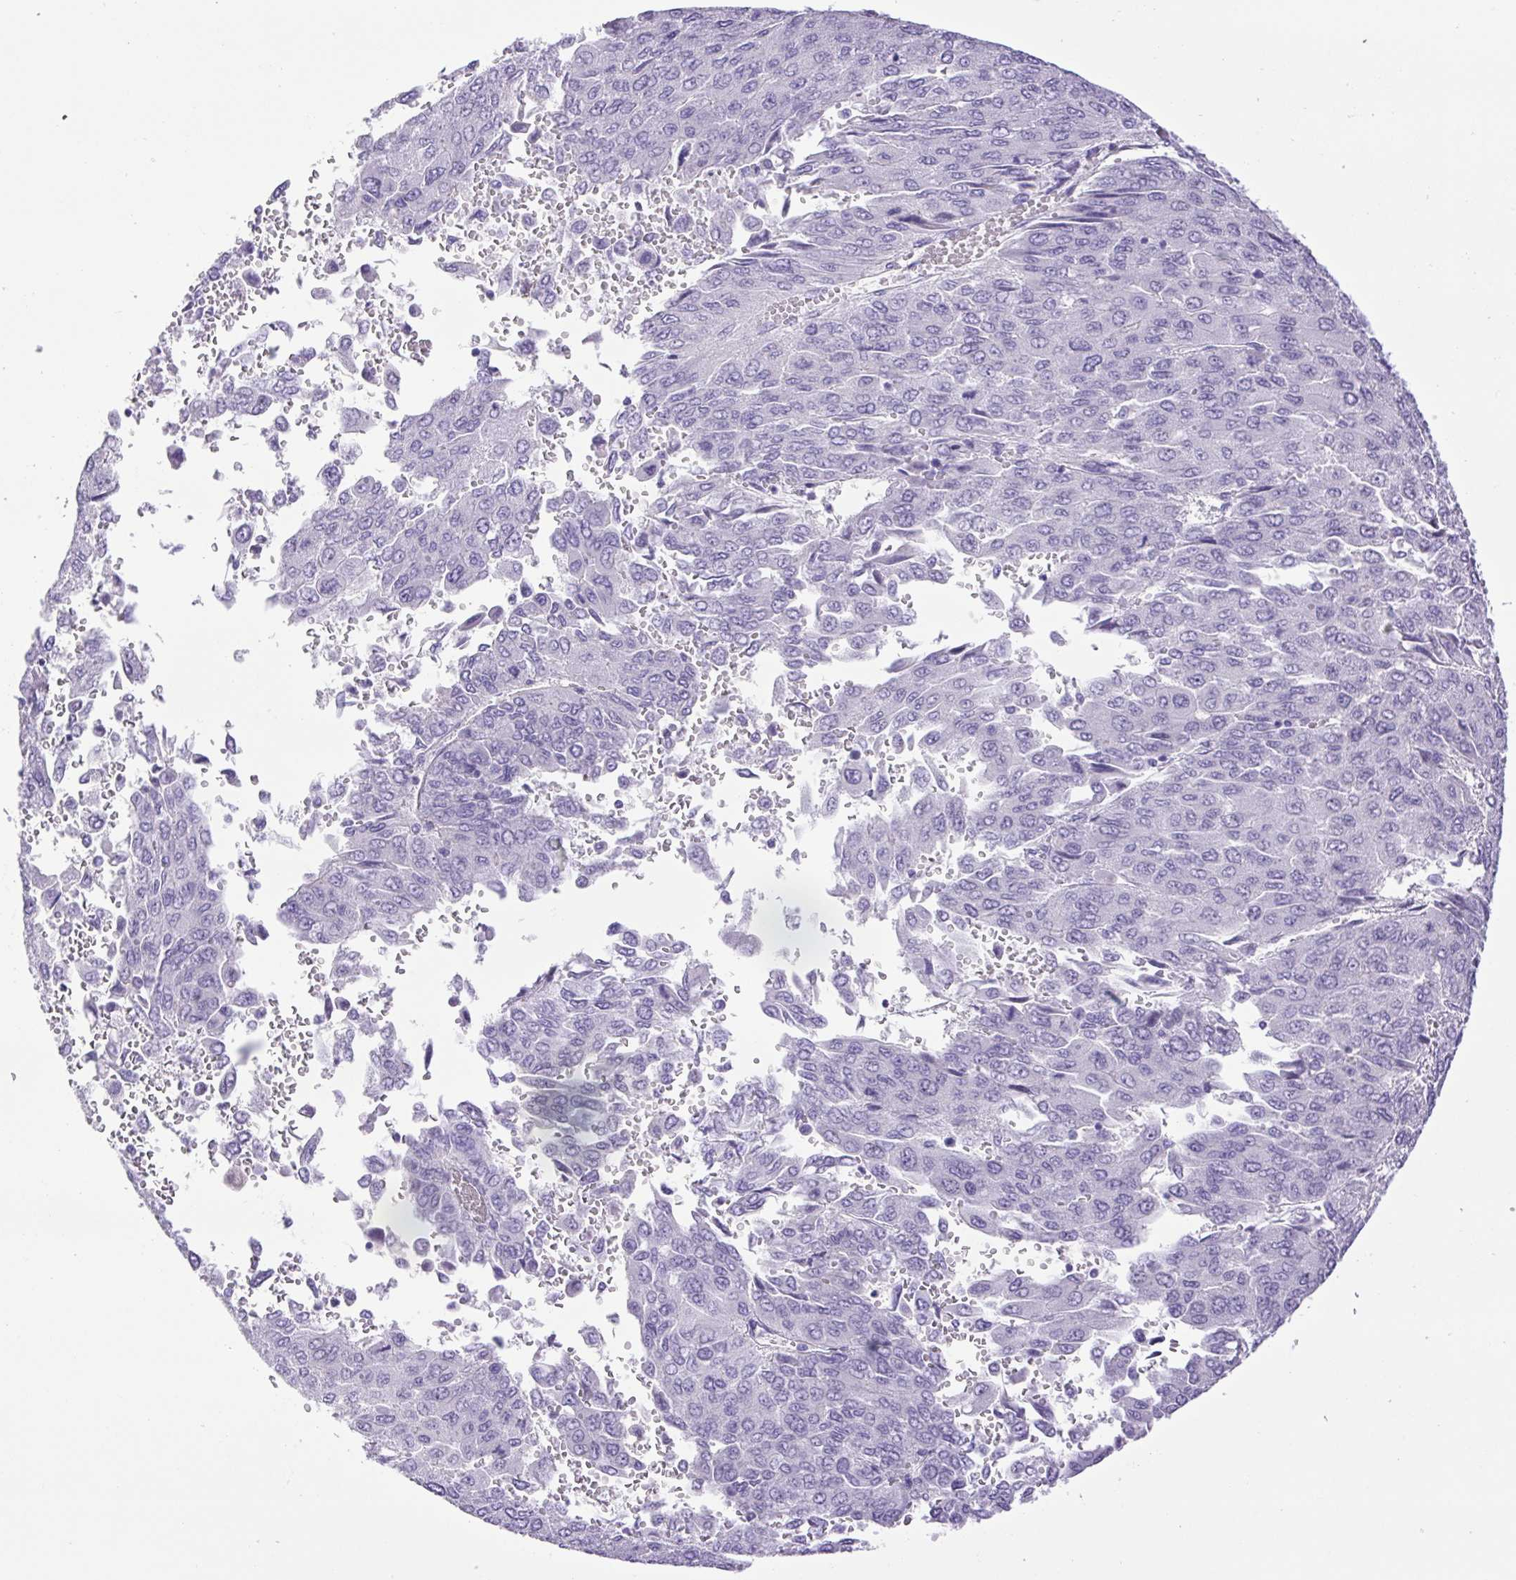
{"staining": {"intensity": "negative", "quantity": "none", "location": "none"}, "tissue": "liver cancer", "cell_type": "Tumor cells", "image_type": "cancer", "snomed": [{"axis": "morphology", "description": "Carcinoma, Hepatocellular, NOS"}, {"axis": "topography", "description": "Liver"}], "caption": "Tumor cells are negative for brown protein staining in liver cancer. Nuclei are stained in blue.", "gene": "CDSN", "patient": {"sex": "female", "age": 41}}